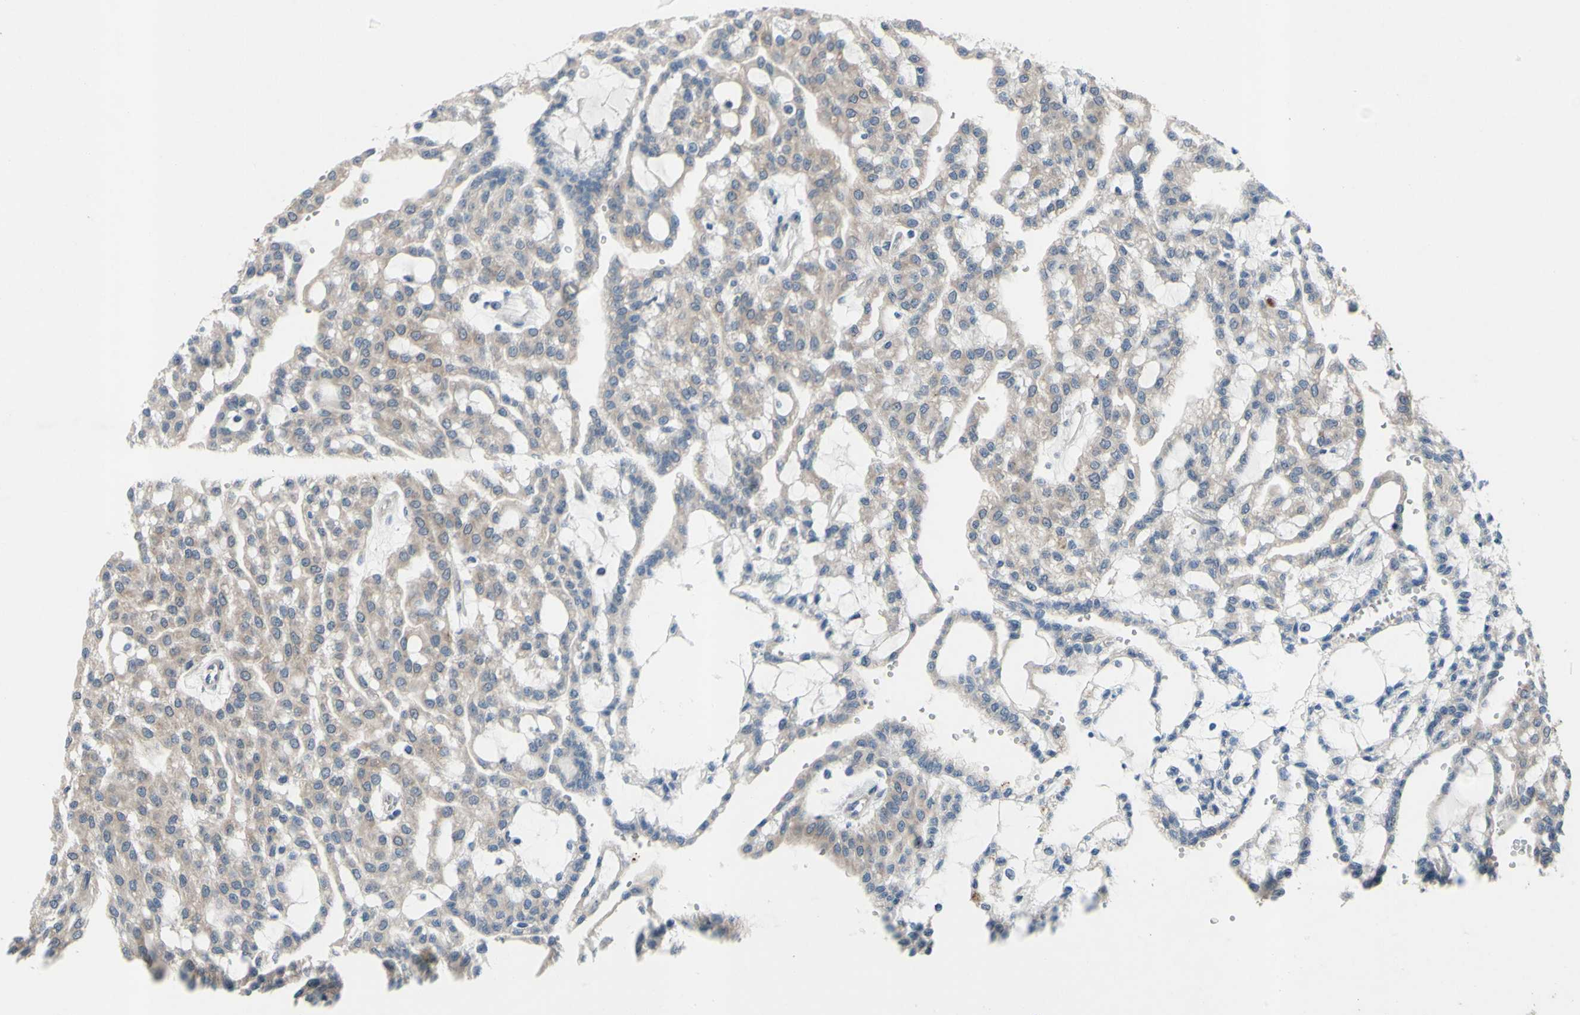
{"staining": {"intensity": "weak", "quantity": ">75%", "location": "cytoplasmic/membranous"}, "tissue": "renal cancer", "cell_type": "Tumor cells", "image_type": "cancer", "snomed": [{"axis": "morphology", "description": "Adenocarcinoma, NOS"}, {"axis": "topography", "description": "Kidney"}], "caption": "Immunohistochemical staining of human adenocarcinoma (renal) shows low levels of weak cytoplasmic/membranous protein staining in about >75% of tumor cells.", "gene": "GRAMD2B", "patient": {"sex": "male", "age": 63}}